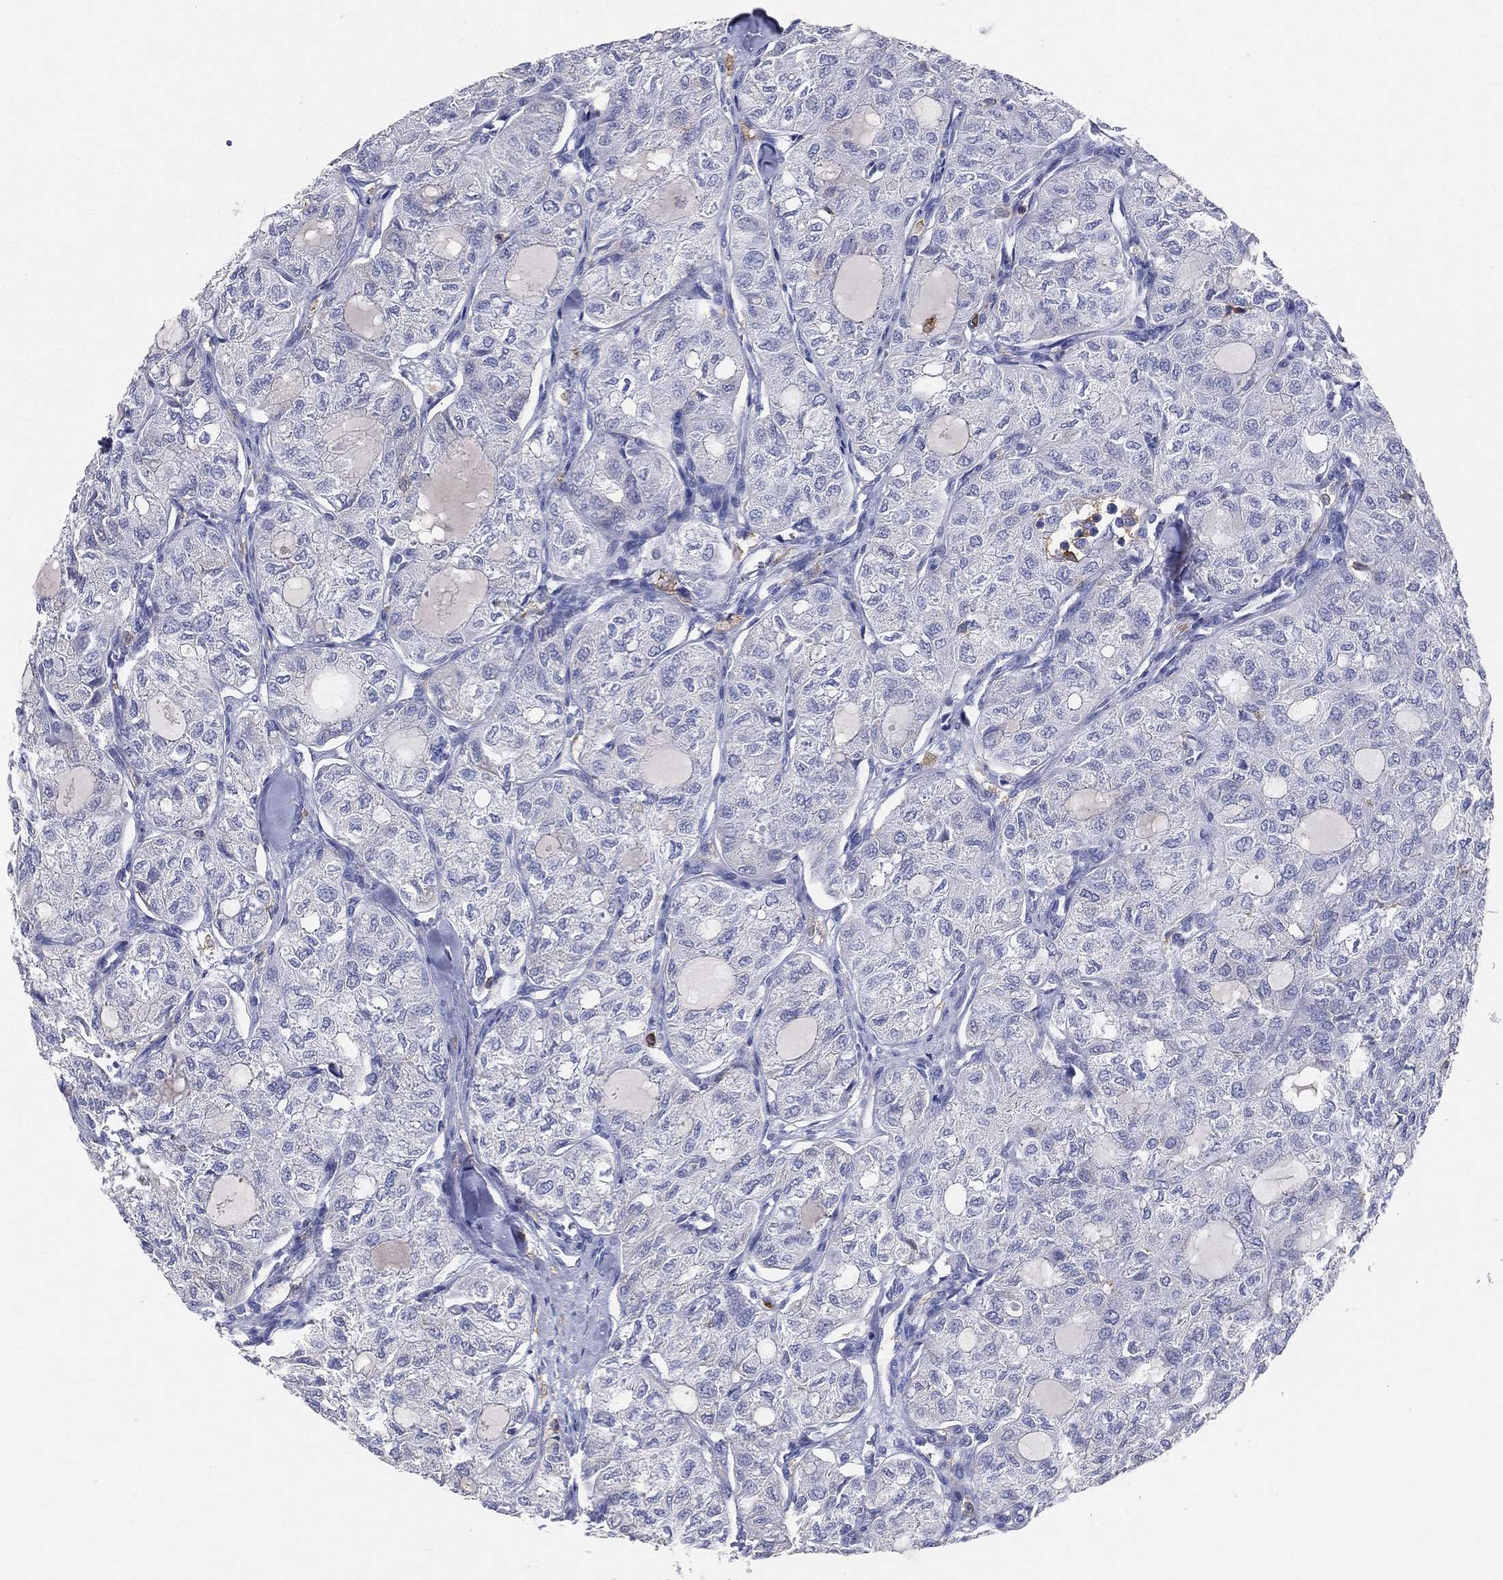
{"staining": {"intensity": "negative", "quantity": "none", "location": "none"}, "tissue": "thyroid cancer", "cell_type": "Tumor cells", "image_type": "cancer", "snomed": [{"axis": "morphology", "description": "Follicular adenoma carcinoma, NOS"}, {"axis": "topography", "description": "Thyroid gland"}], "caption": "The immunohistochemistry (IHC) micrograph has no significant positivity in tumor cells of thyroid cancer tissue.", "gene": "CD33", "patient": {"sex": "male", "age": 75}}